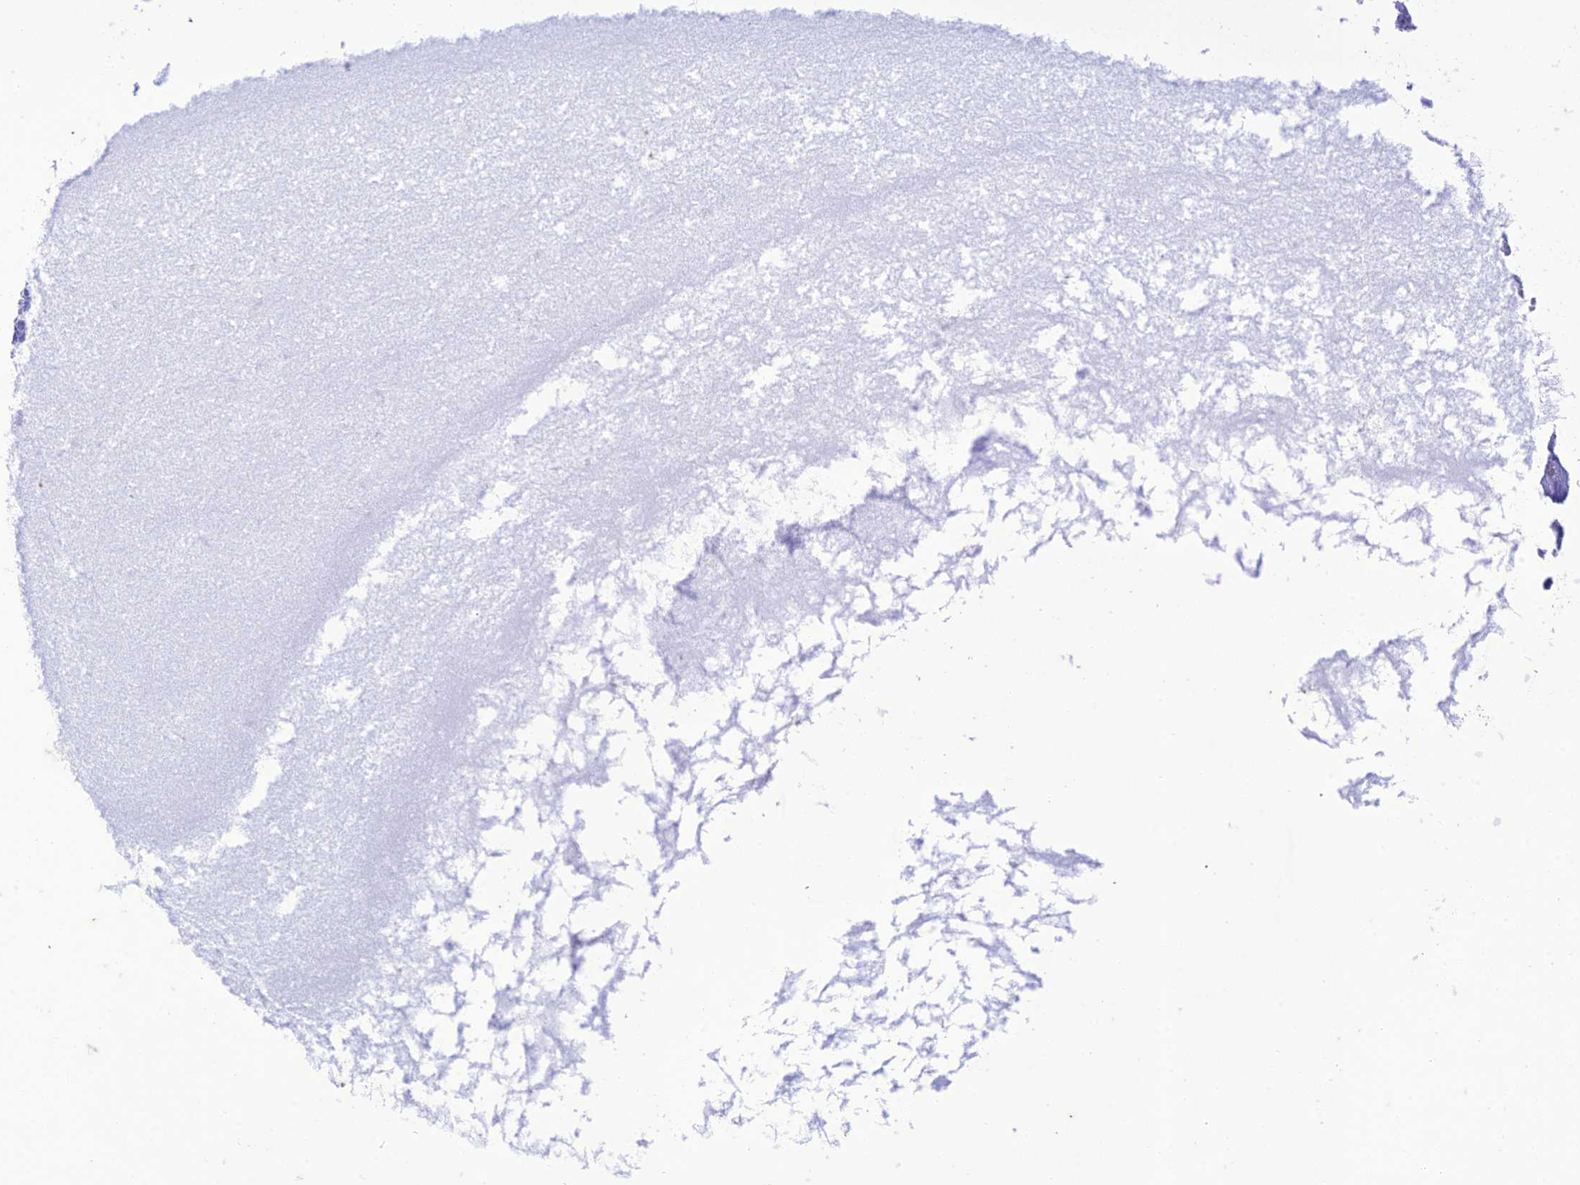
{"staining": {"intensity": "negative", "quantity": "none", "location": "none"}, "tissue": "ovary", "cell_type": "Ovarian stroma cells", "image_type": "normal", "snomed": [{"axis": "morphology", "description": "Normal tissue, NOS"}, {"axis": "topography", "description": "Ovary"}], "caption": "Image shows no protein staining in ovarian stroma cells of unremarkable ovary. (Immunohistochemistry, brightfield microscopy, high magnification).", "gene": "FGF7", "patient": {"sex": "female", "age": 44}}